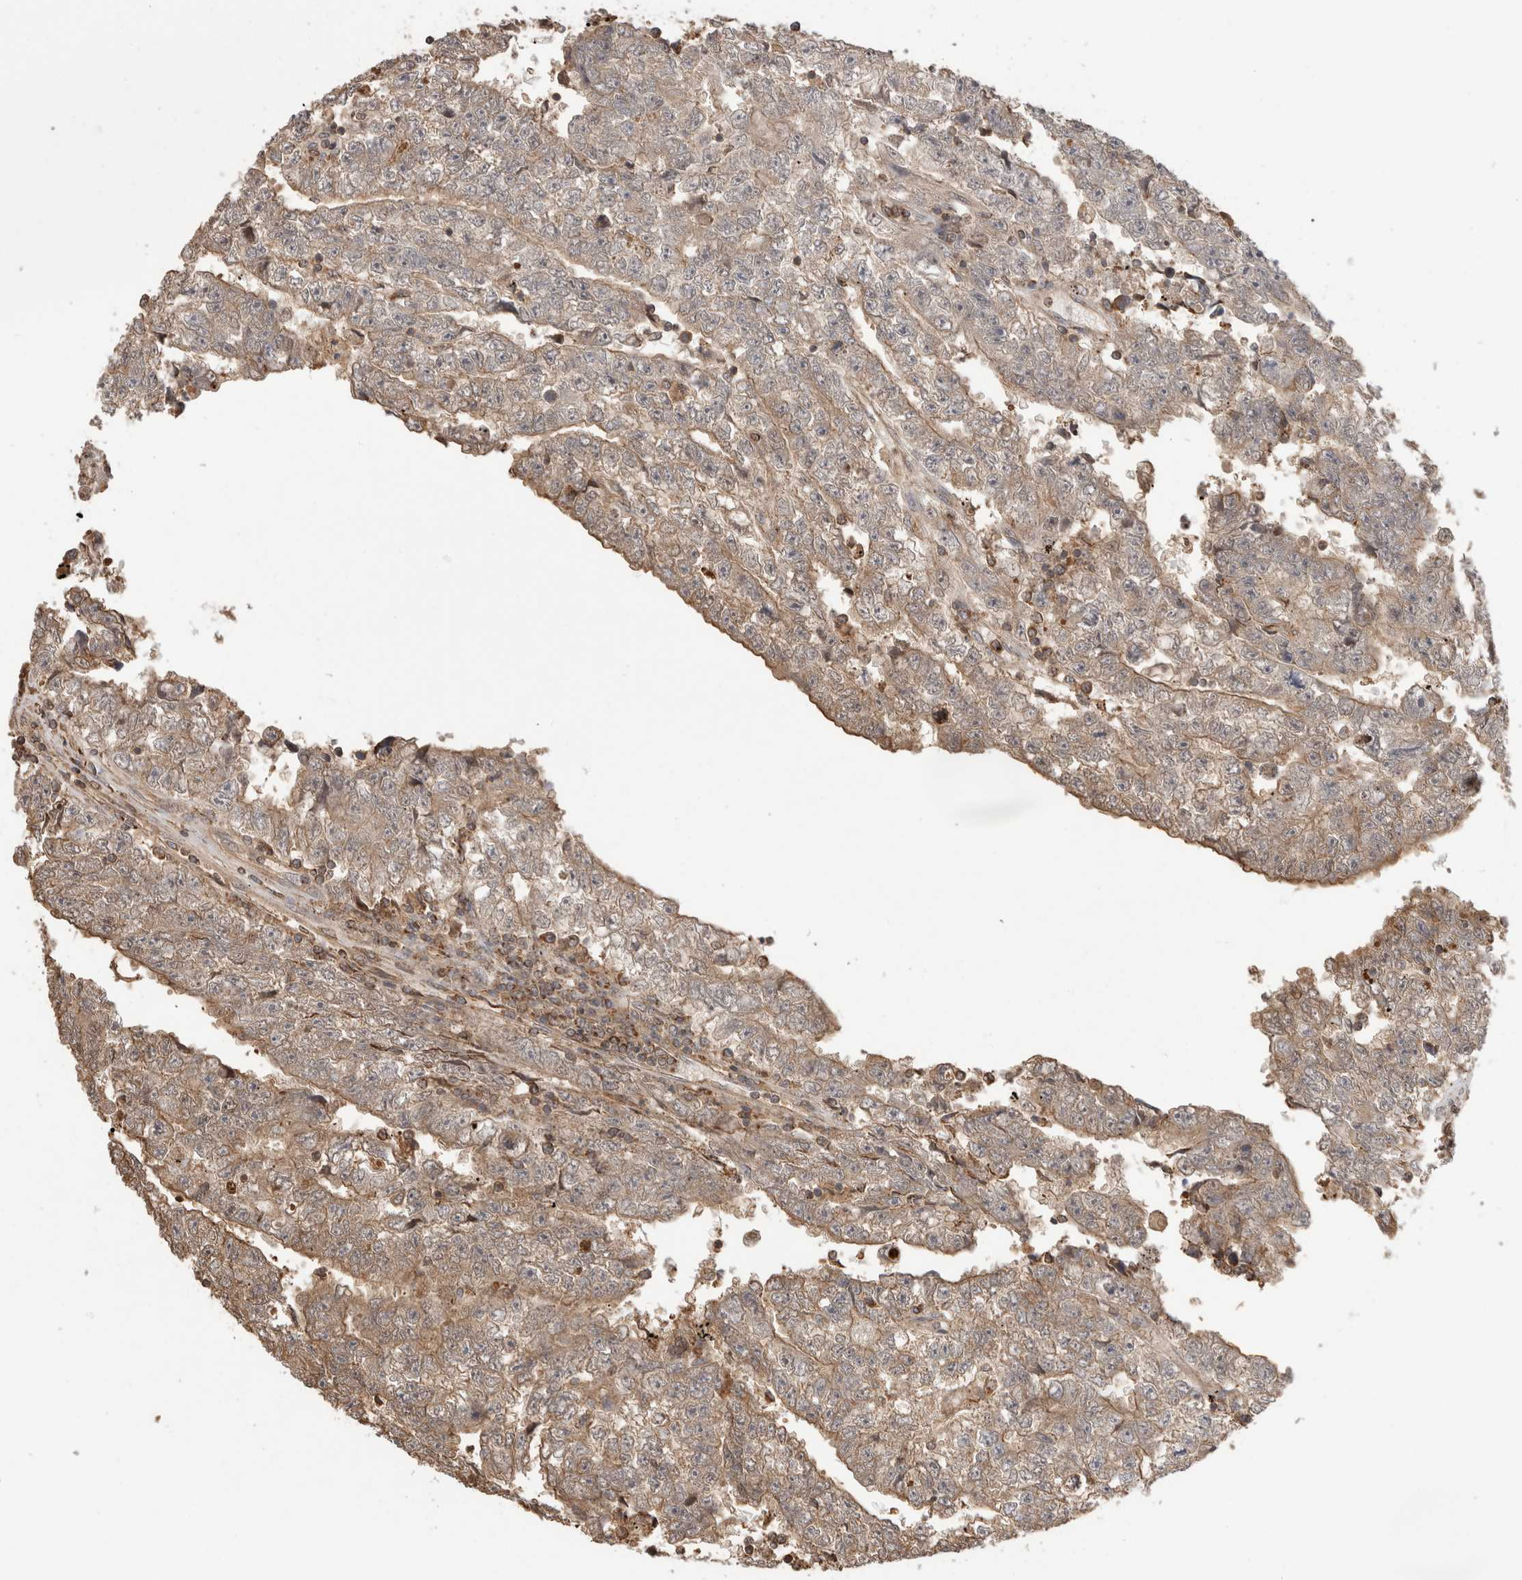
{"staining": {"intensity": "weak", "quantity": "25%-75%", "location": "cytoplasmic/membranous"}, "tissue": "testis cancer", "cell_type": "Tumor cells", "image_type": "cancer", "snomed": [{"axis": "morphology", "description": "Carcinoma, Embryonal, NOS"}, {"axis": "topography", "description": "Testis"}], "caption": "Tumor cells demonstrate low levels of weak cytoplasmic/membranous expression in about 25%-75% of cells in human testis cancer (embryonal carcinoma).", "gene": "IMMP2L", "patient": {"sex": "male", "age": 25}}